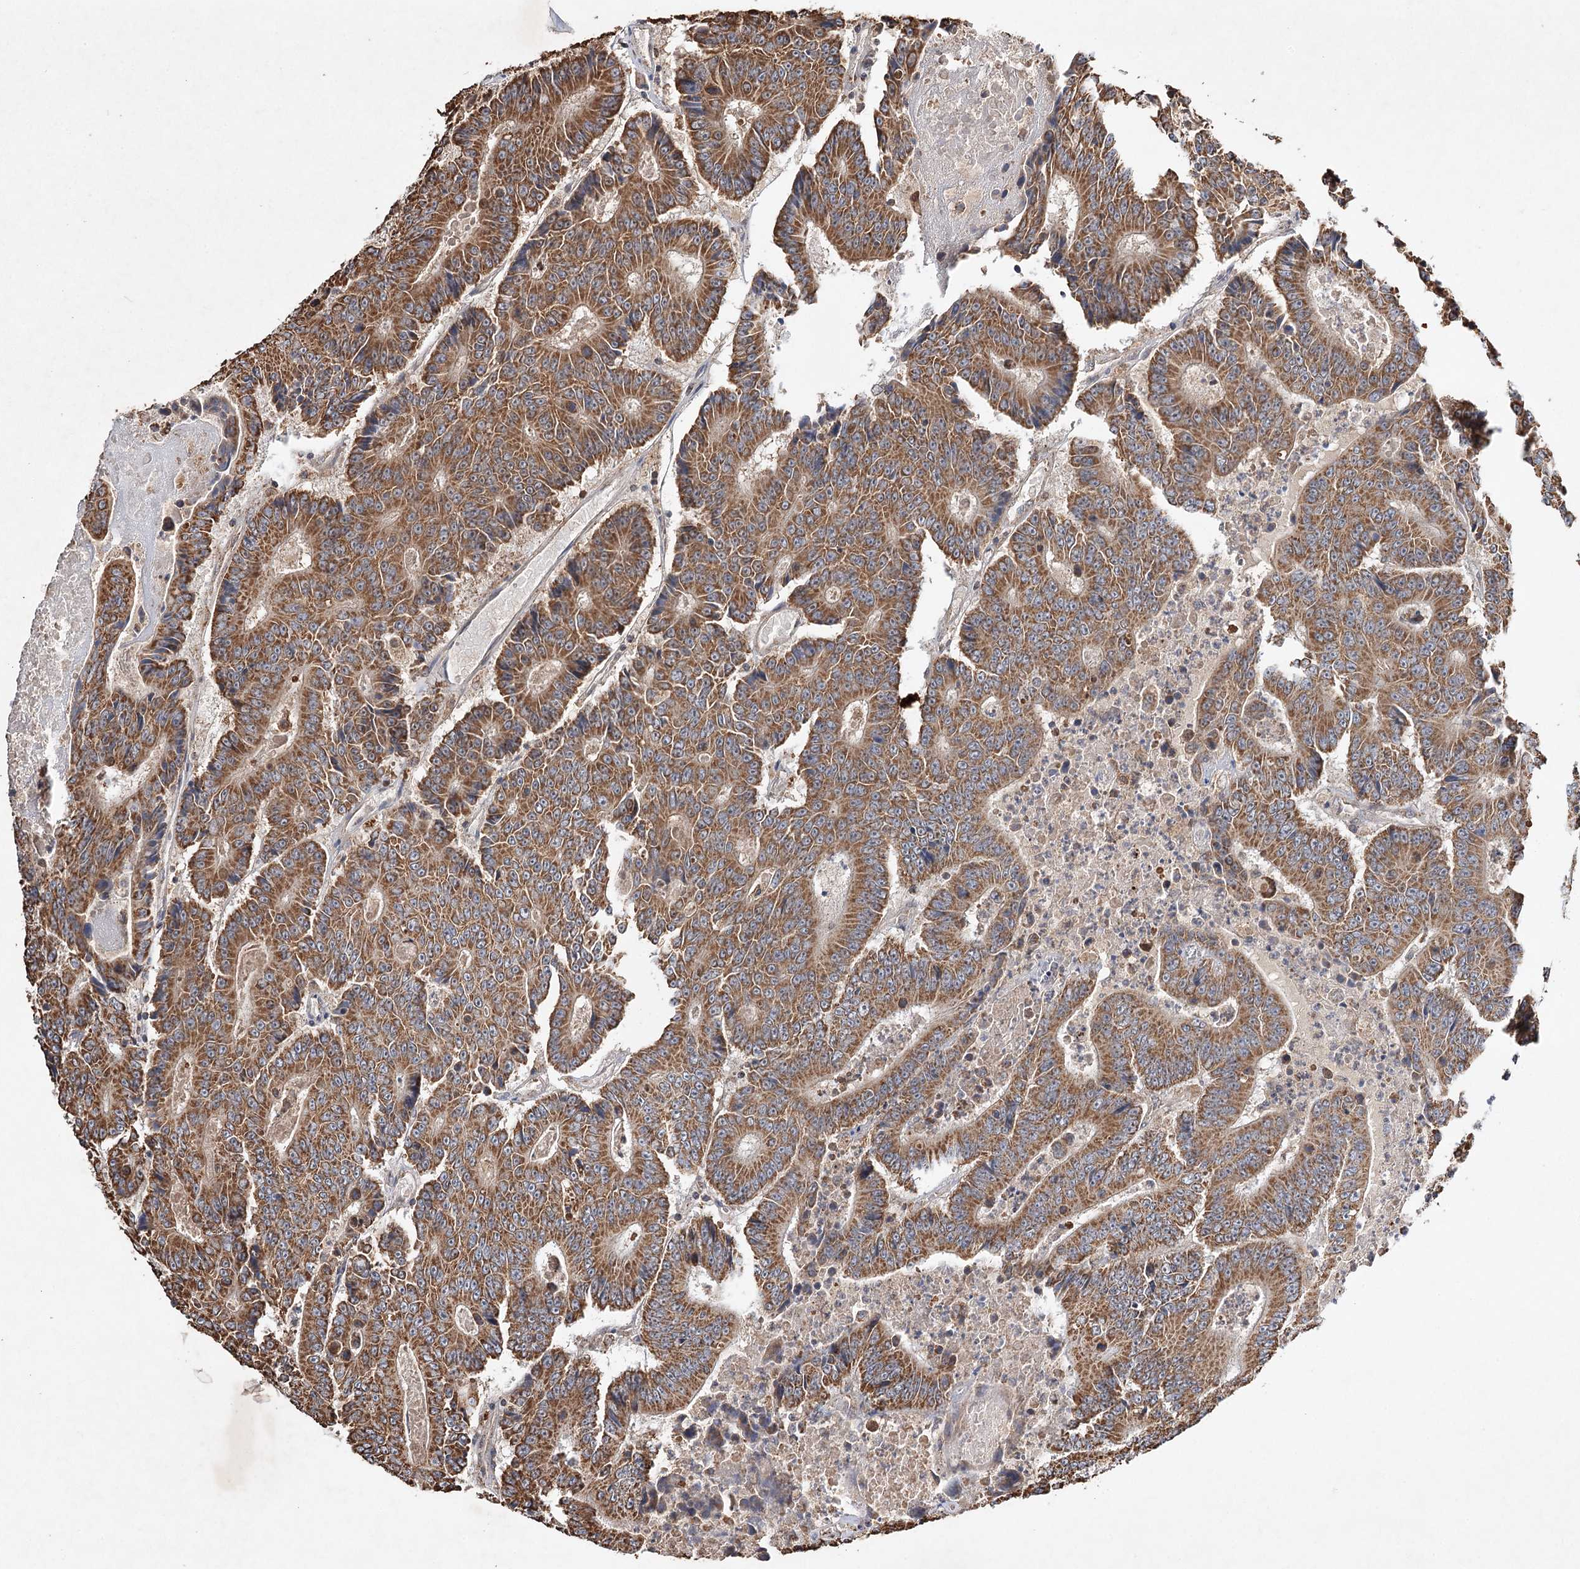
{"staining": {"intensity": "strong", "quantity": ">75%", "location": "cytoplasmic/membranous"}, "tissue": "colorectal cancer", "cell_type": "Tumor cells", "image_type": "cancer", "snomed": [{"axis": "morphology", "description": "Adenocarcinoma, NOS"}, {"axis": "topography", "description": "Colon"}], "caption": "Protein analysis of colorectal cancer (adenocarcinoma) tissue demonstrates strong cytoplasmic/membranous staining in about >75% of tumor cells.", "gene": "PIK3CB", "patient": {"sex": "male", "age": 83}}